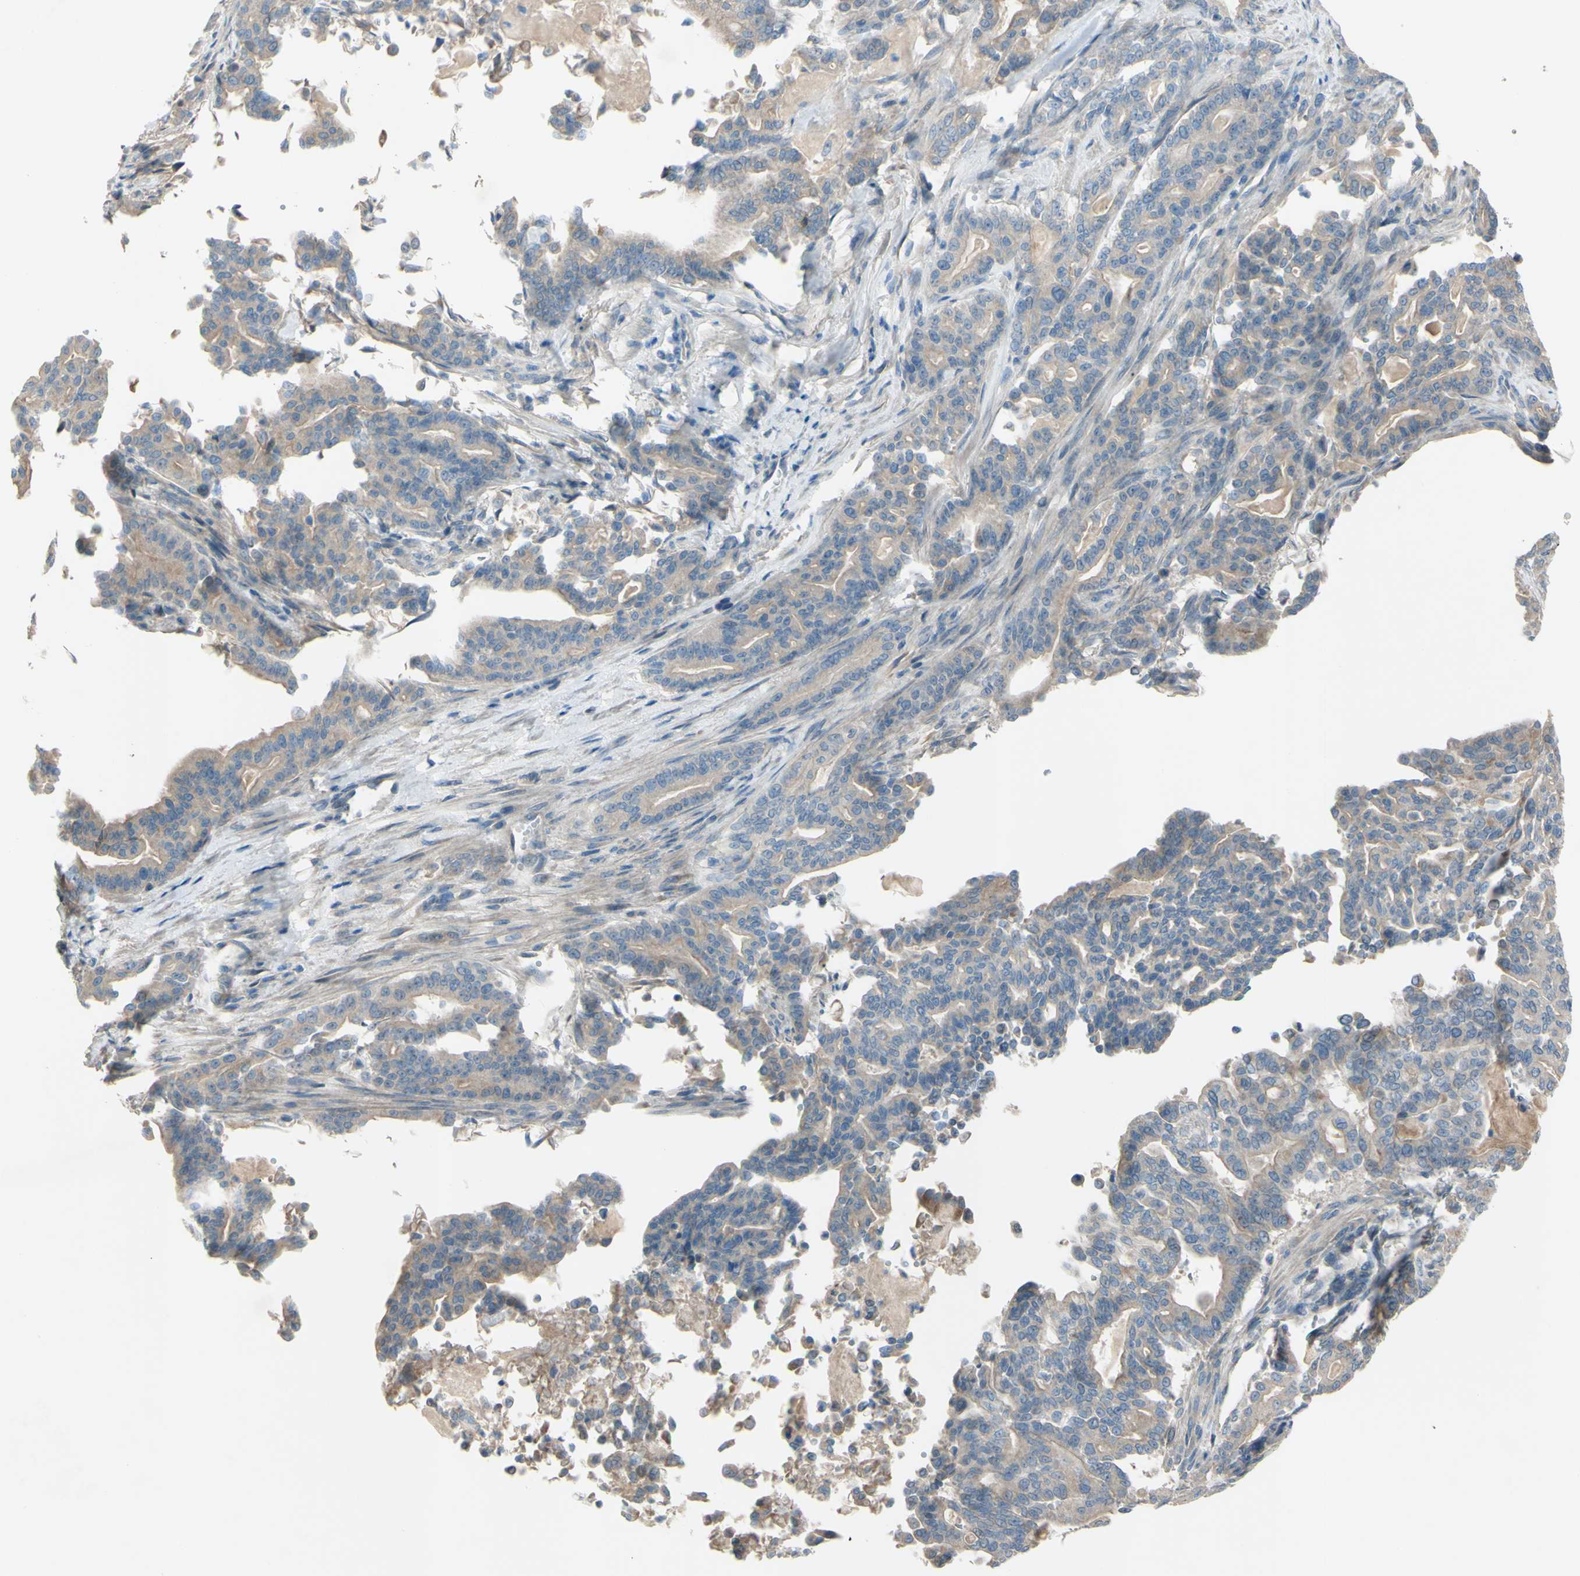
{"staining": {"intensity": "weak", "quantity": "25%-75%", "location": "cytoplasmic/membranous"}, "tissue": "pancreatic cancer", "cell_type": "Tumor cells", "image_type": "cancer", "snomed": [{"axis": "morphology", "description": "Adenocarcinoma, NOS"}, {"axis": "topography", "description": "Pancreas"}], "caption": "The photomicrograph reveals a brown stain indicating the presence of a protein in the cytoplasmic/membranous of tumor cells in pancreatic adenocarcinoma.", "gene": "ATRN", "patient": {"sex": "male", "age": 63}}